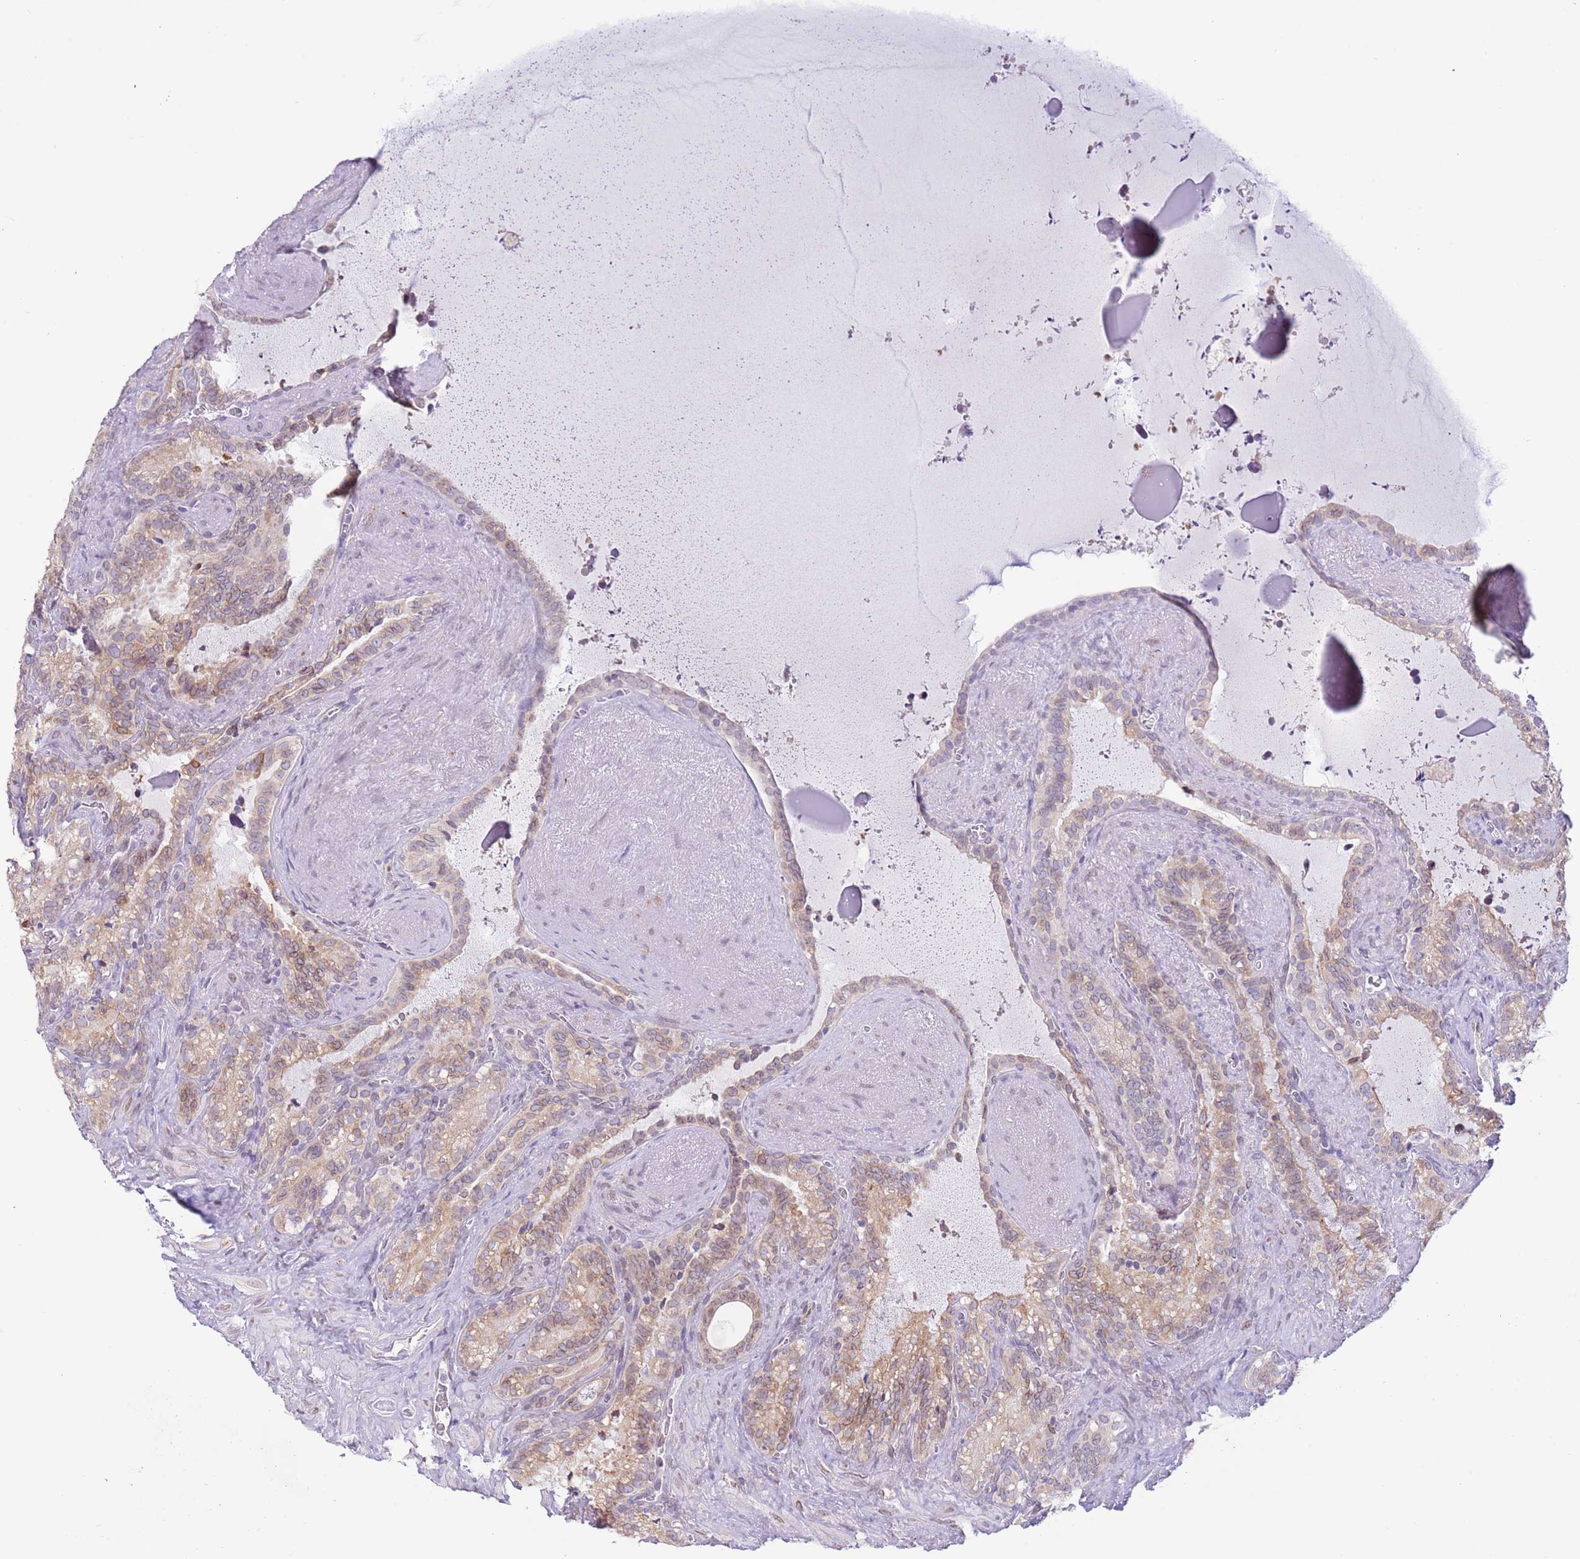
{"staining": {"intensity": "moderate", "quantity": "25%-75%", "location": "cytoplasmic/membranous"}, "tissue": "seminal vesicle", "cell_type": "Glandular cells", "image_type": "normal", "snomed": [{"axis": "morphology", "description": "Normal tissue, NOS"}, {"axis": "topography", "description": "Prostate"}, {"axis": "topography", "description": "Seminal veicle"}], "caption": "A medium amount of moderate cytoplasmic/membranous positivity is seen in about 25%-75% of glandular cells in unremarkable seminal vesicle.", "gene": "EBPL", "patient": {"sex": "male", "age": 58}}